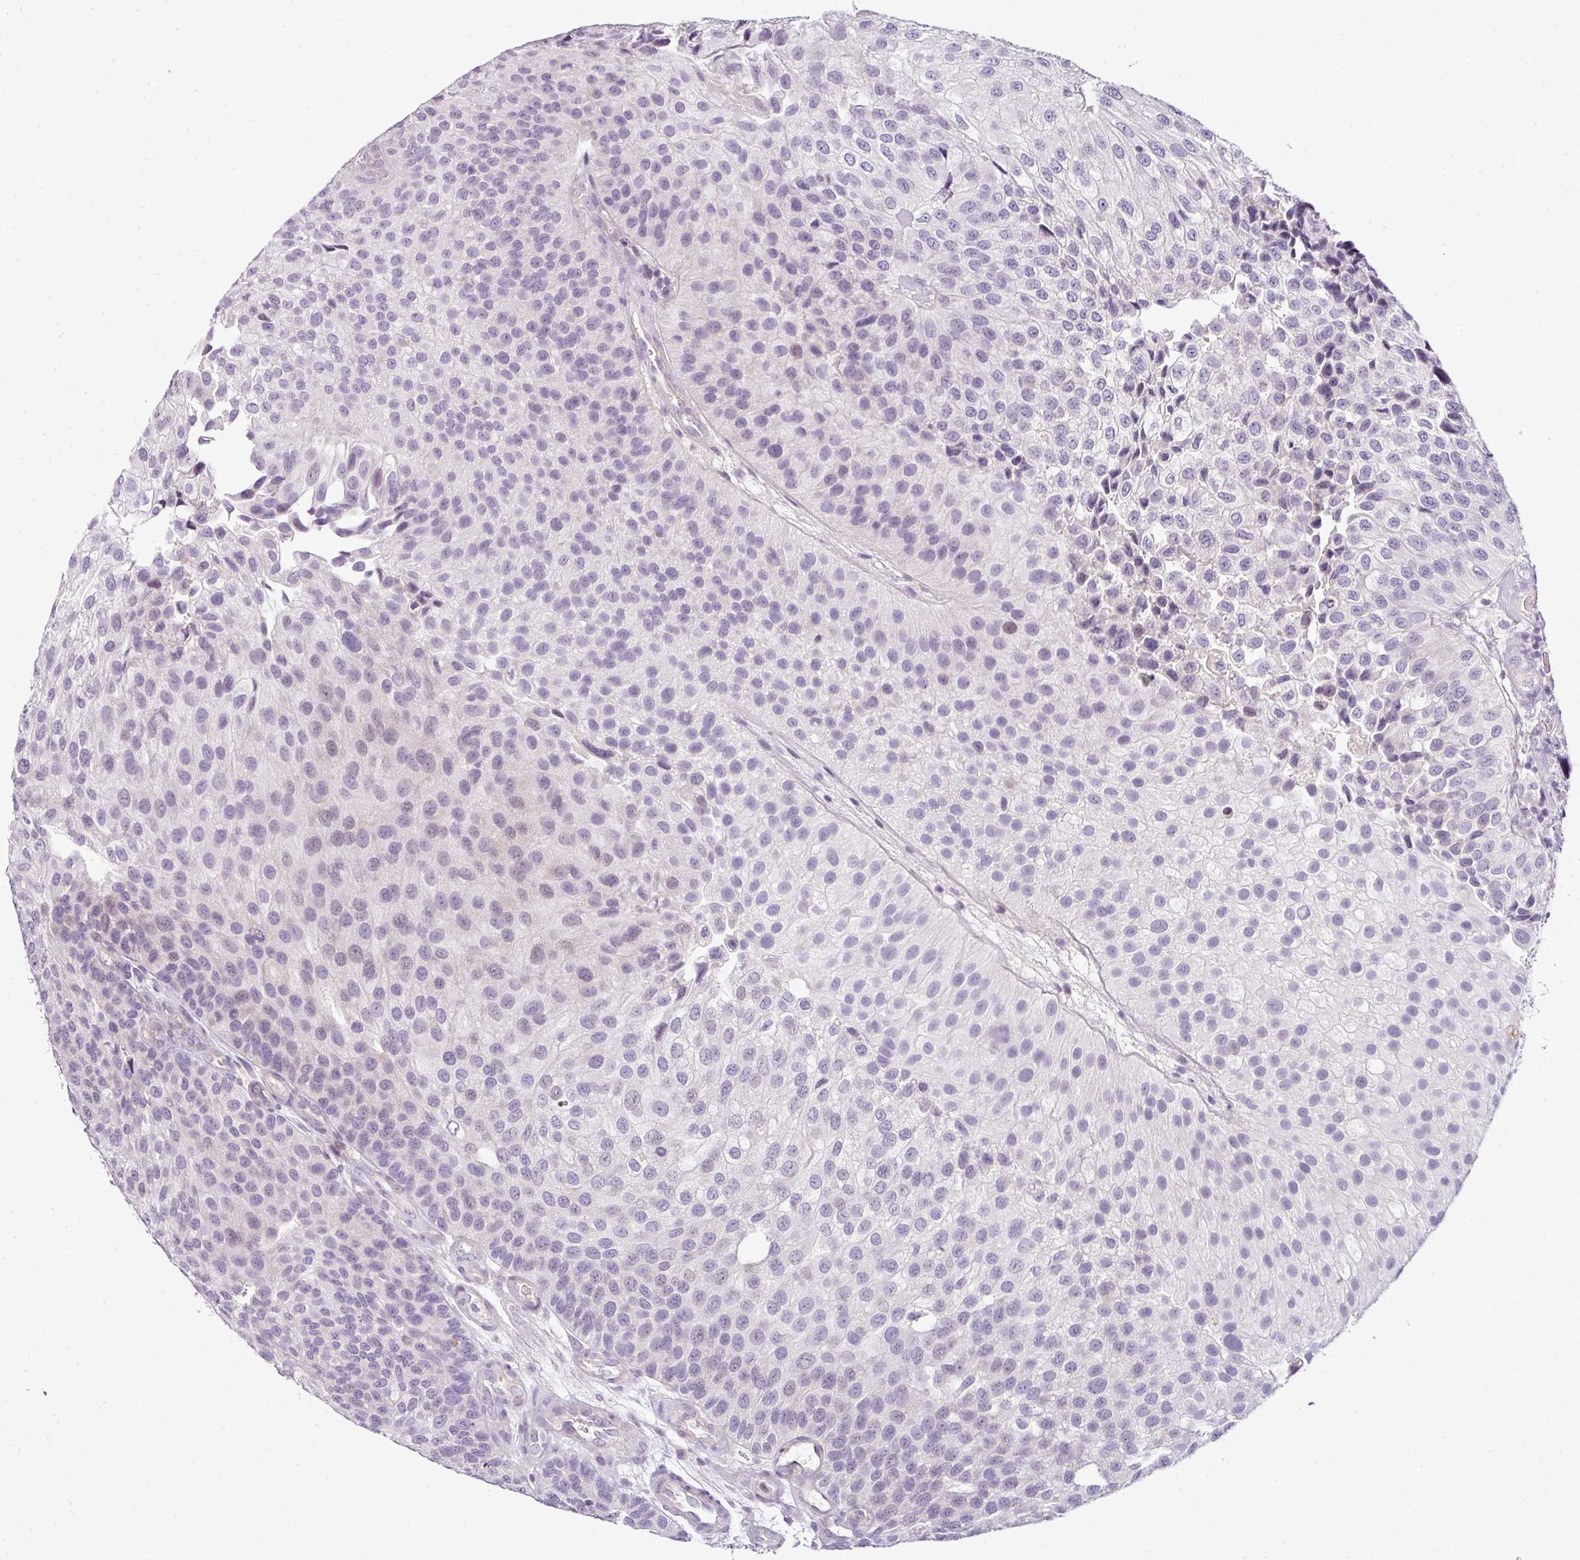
{"staining": {"intensity": "negative", "quantity": "none", "location": "none"}, "tissue": "urothelial cancer", "cell_type": "Tumor cells", "image_type": "cancer", "snomed": [{"axis": "morphology", "description": "Urothelial carcinoma, NOS"}, {"axis": "topography", "description": "Urinary bladder"}], "caption": "This is a image of IHC staining of urothelial cancer, which shows no positivity in tumor cells.", "gene": "TEX30", "patient": {"sex": "male", "age": 87}}